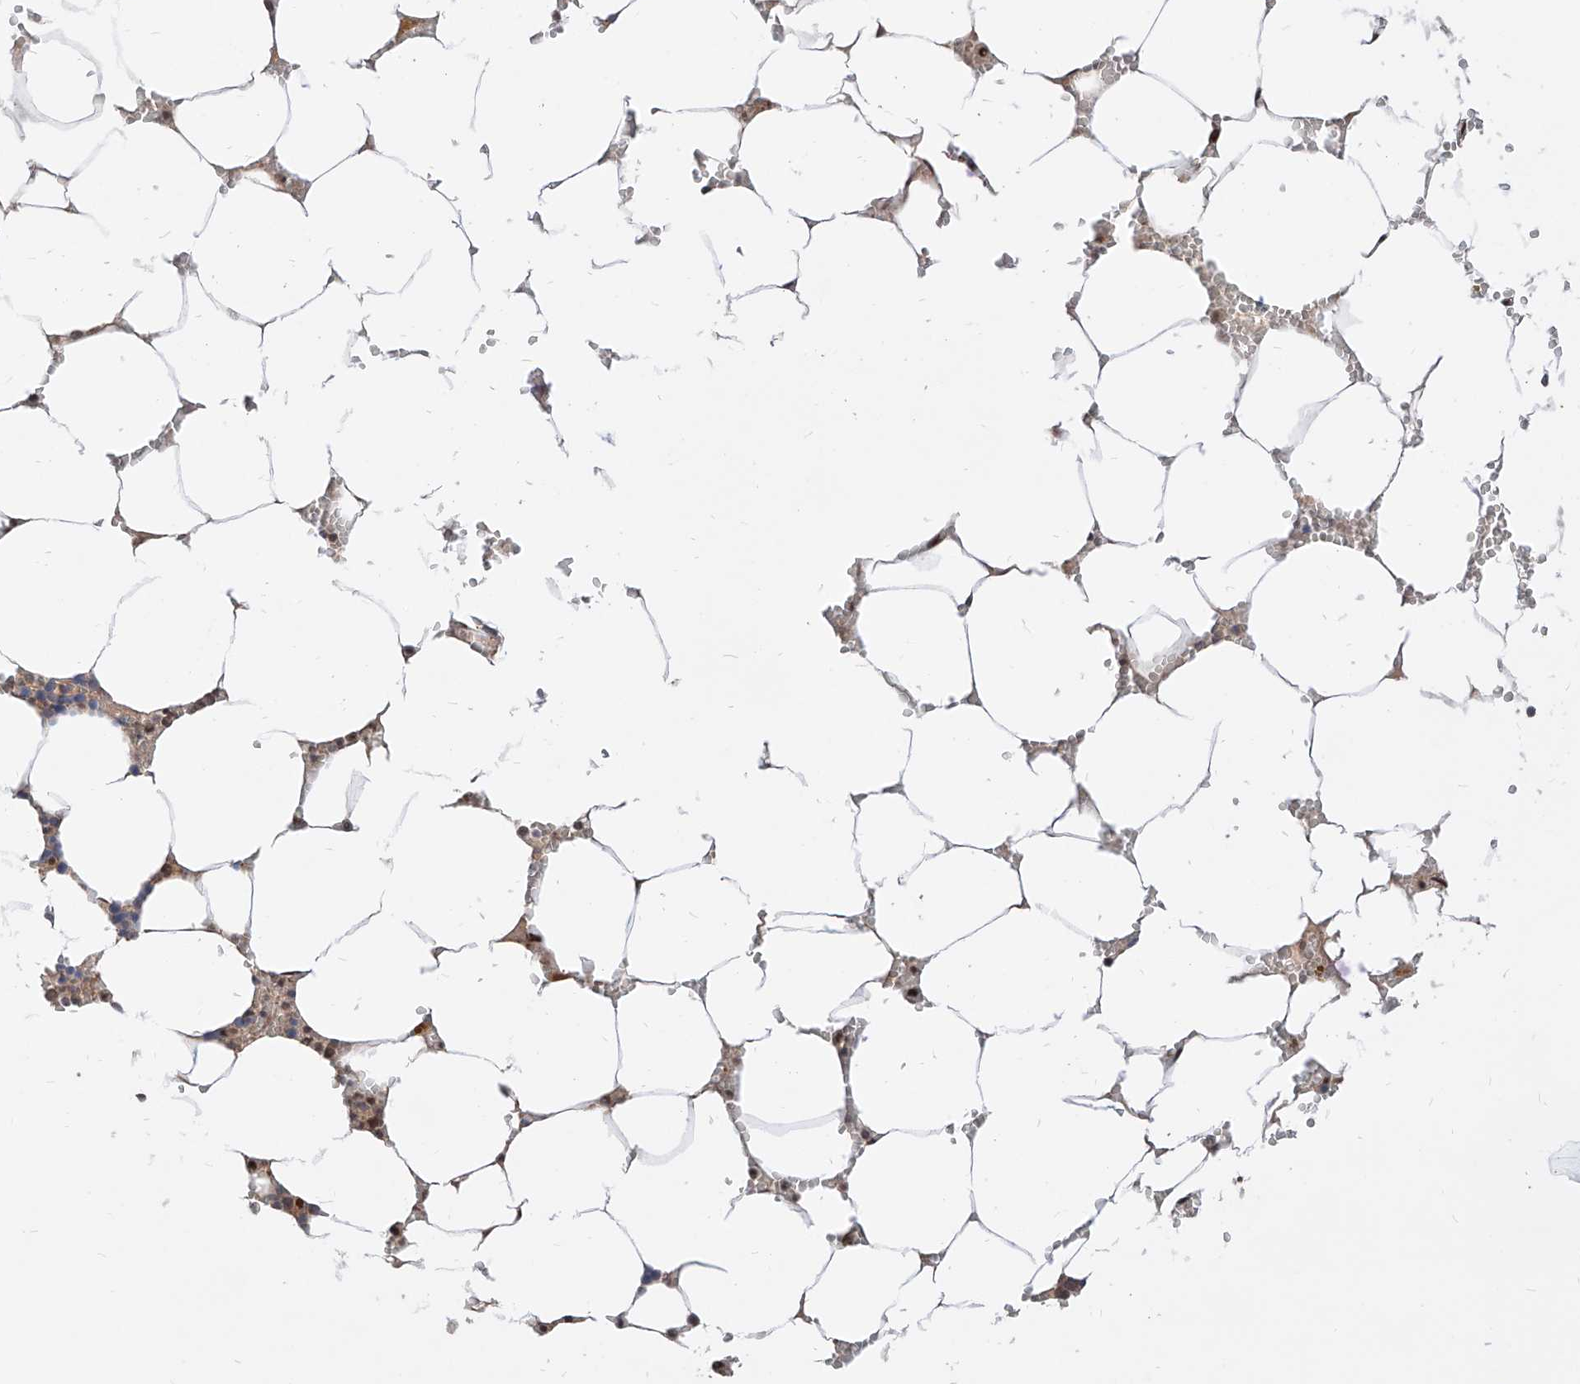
{"staining": {"intensity": "negative", "quantity": "none", "location": "none"}, "tissue": "bone marrow", "cell_type": "Hematopoietic cells", "image_type": "normal", "snomed": [{"axis": "morphology", "description": "Normal tissue, NOS"}, {"axis": "topography", "description": "Bone marrow"}], "caption": "Hematopoietic cells are negative for brown protein staining in normal bone marrow. (DAB (3,3'-diaminobenzidine) immunohistochemistry (IHC), high magnification).", "gene": "TSNAX", "patient": {"sex": "male", "age": 70}}